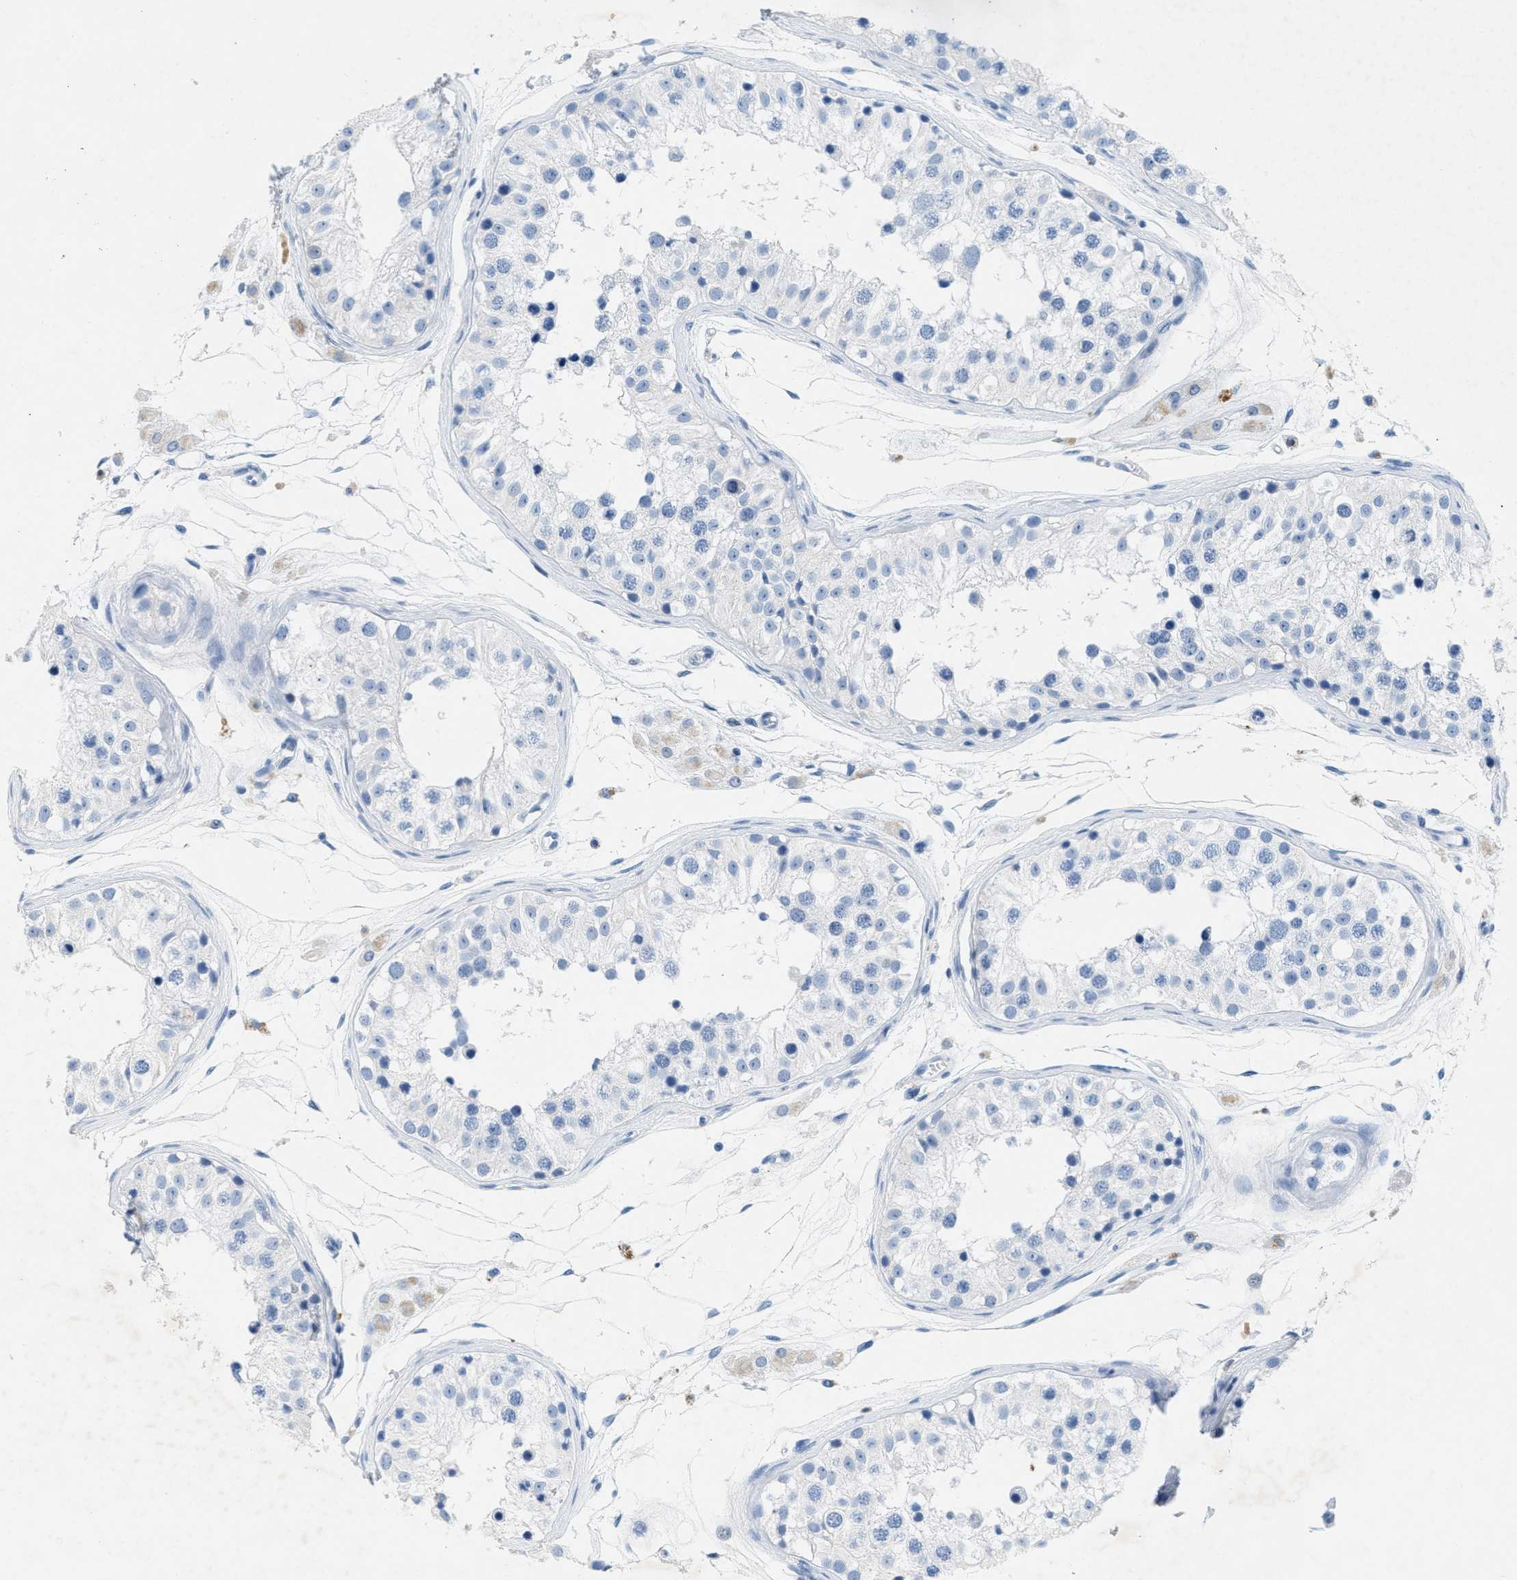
{"staining": {"intensity": "negative", "quantity": "none", "location": "none"}, "tissue": "testis", "cell_type": "Cells in seminiferous ducts", "image_type": "normal", "snomed": [{"axis": "morphology", "description": "Normal tissue, NOS"}, {"axis": "morphology", "description": "Adenocarcinoma, metastatic, NOS"}, {"axis": "topography", "description": "Testis"}], "caption": "Cells in seminiferous ducts are negative for brown protein staining in unremarkable testis. (DAB IHC with hematoxylin counter stain).", "gene": "GPM6A", "patient": {"sex": "male", "age": 26}}